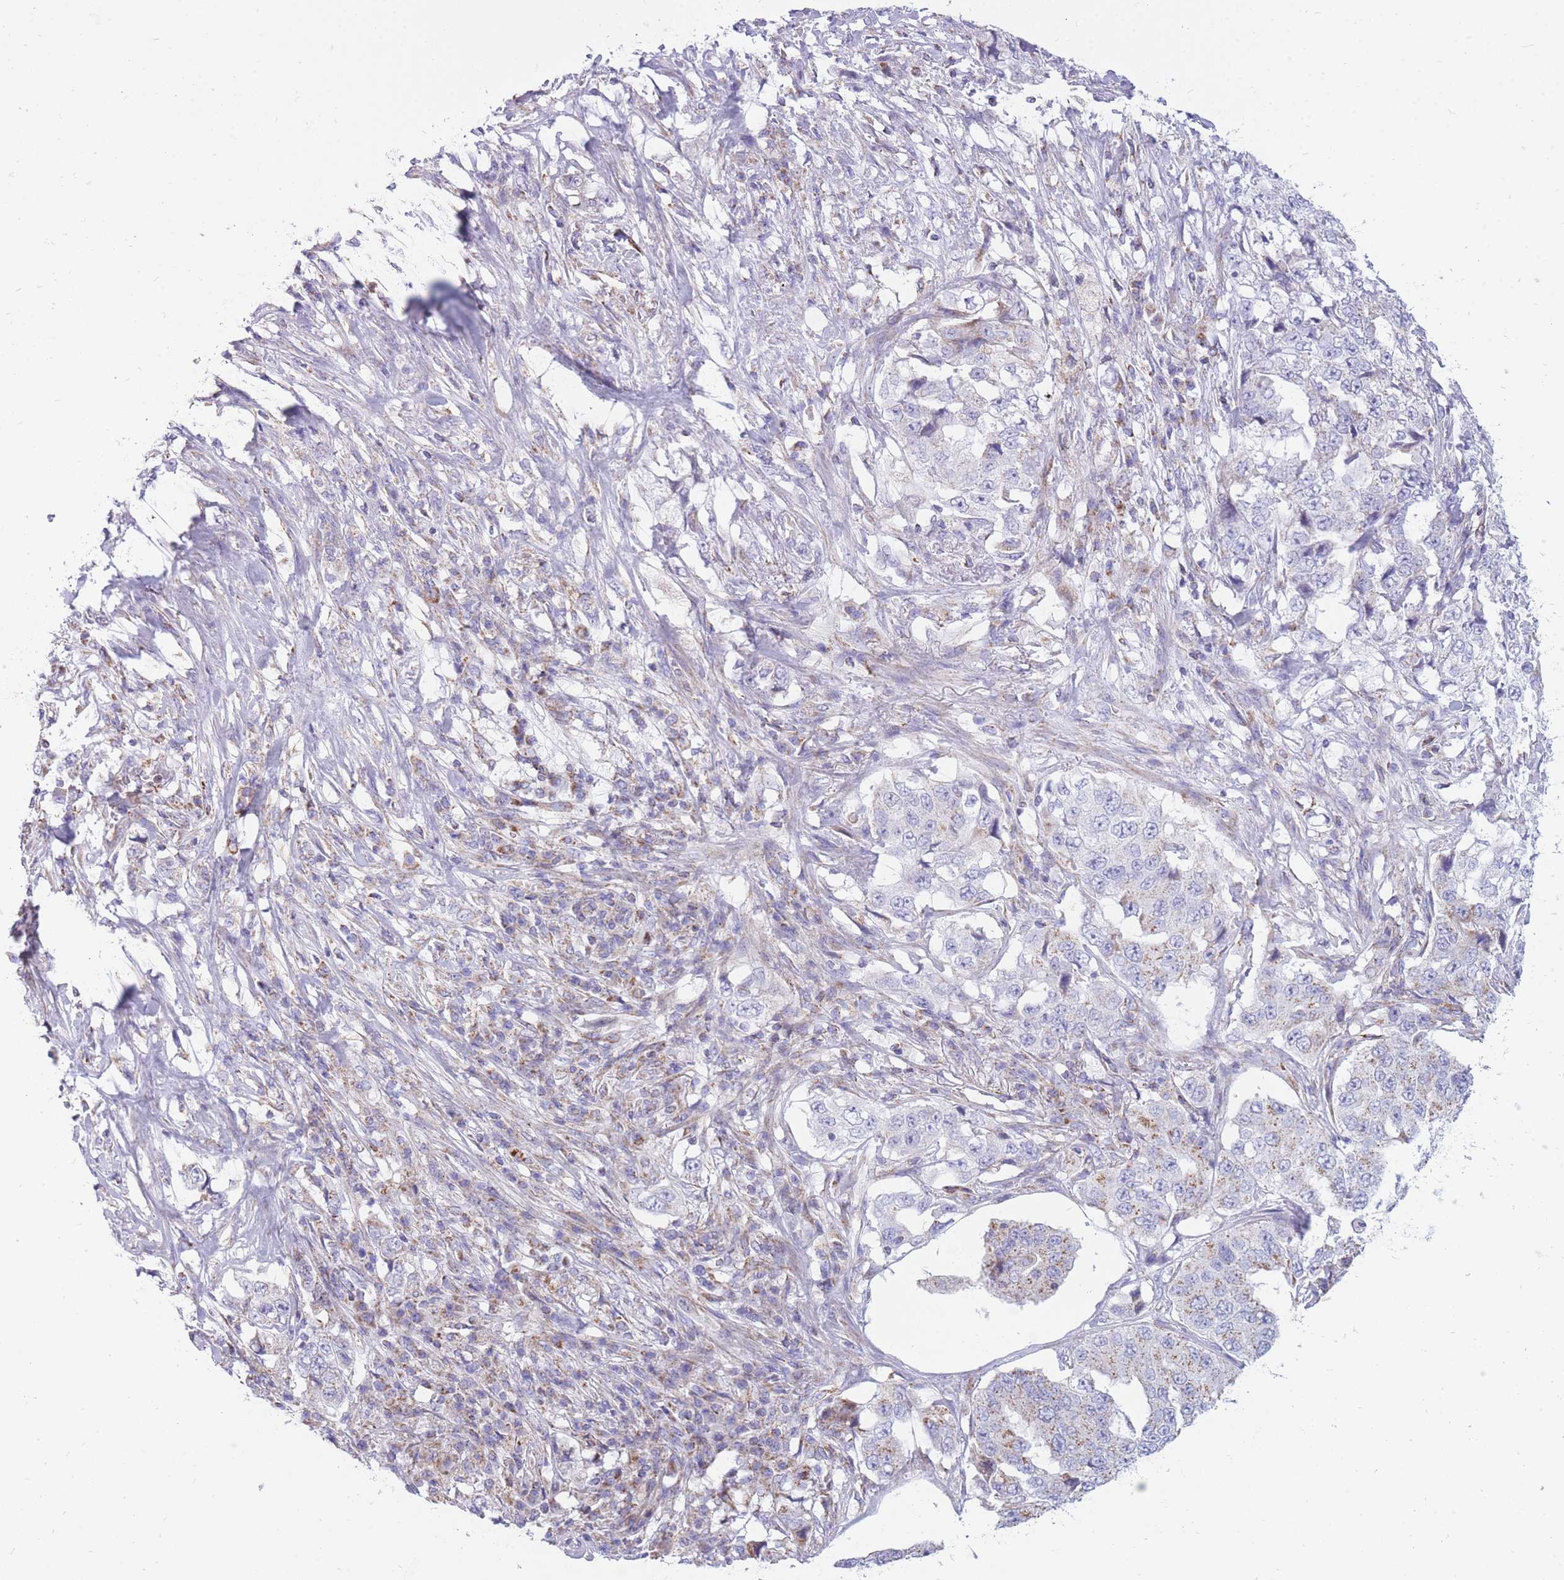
{"staining": {"intensity": "negative", "quantity": "none", "location": "none"}, "tissue": "lung cancer", "cell_type": "Tumor cells", "image_type": "cancer", "snomed": [{"axis": "morphology", "description": "Adenocarcinoma, NOS"}, {"axis": "topography", "description": "Lung"}], "caption": "Adenocarcinoma (lung) stained for a protein using immunohistochemistry demonstrates no expression tumor cells.", "gene": "PCSK1", "patient": {"sex": "female", "age": 51}}